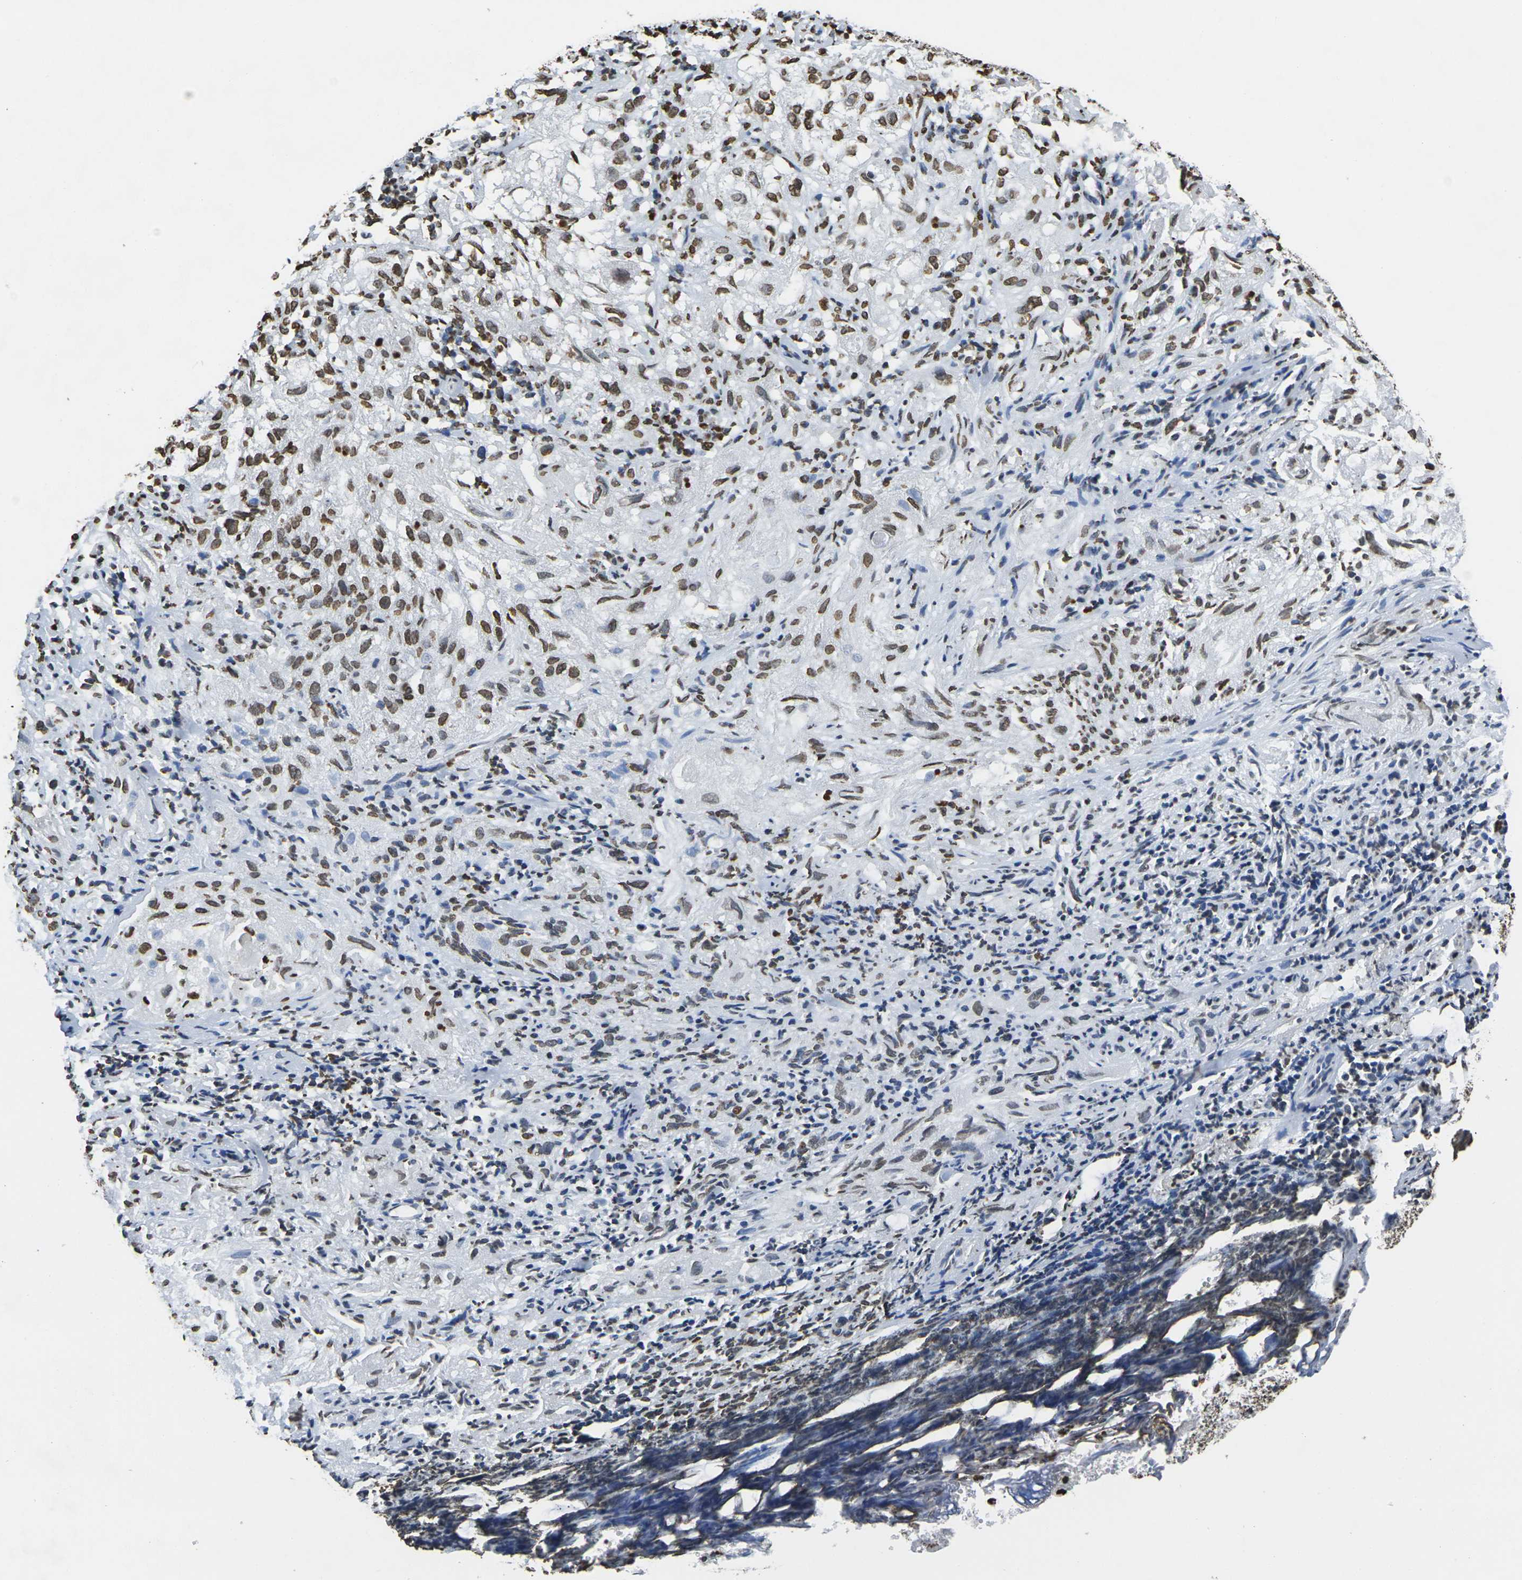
{"staining": {"intensity": "strong", "quantity": "25%-75%", "location": "nuclear"}, "tissue": "lung cancer", "cell_type": "Tumor cells", "image_type": "cancer", "snomed": [{"axis": "morphology", "description": "Inflammation, NOS"}, {"axis": "morphology", "description": "Squamous cell carcinoma, NOS"}, {"axis": "topography", "description": "Lymph node"}, {"axis": "topography", "description": "Soft tissue"}, {"axis": "topography", "description": "Lung"}], "caption": "DAB immunohistochemical staining of lung cancer demonstrates strong nuclear protein expression in approximately 25%-75% of tumor cells.", "gene": "DRAXIN", "patient": {"sex": "male", "age": 66}}